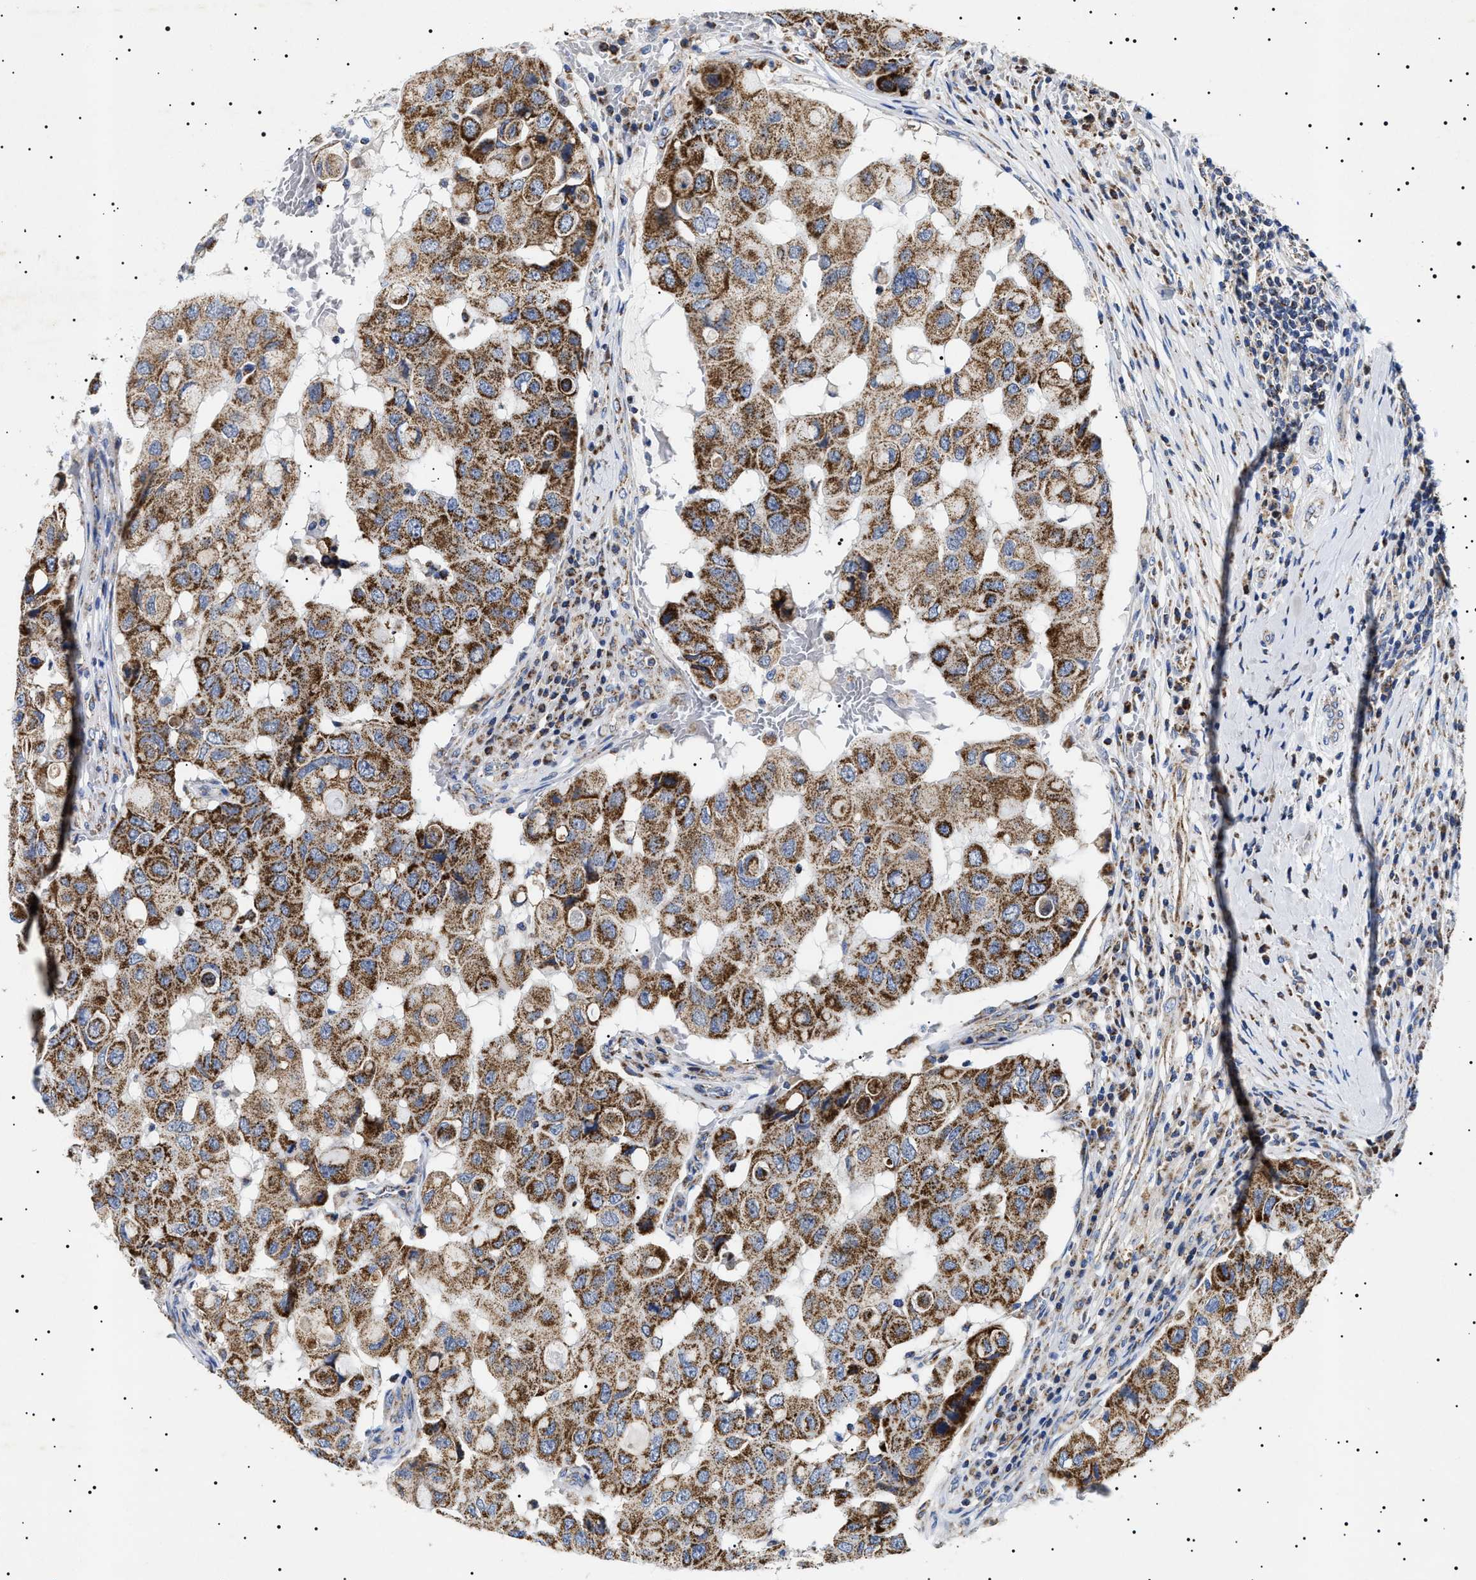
{"staining": {"intensity": "strong", "quantity": ">75%", "location": "cytoplasmic/membranous"}, "tissue": "breast cancer", "cell_type": "Tumor cells", "image_type": "cancer", "snomed": [{"axis": "morphology", "description": "Duct carcinoma"}, {"axis": "topography", "description": "Breast"}], "caption": "Strong cytoplasmic/membranous positivity is seen in approximately >75% of tumor cells in intraductal carcinoma (breast).", "gene": "CHRDL2", "patient": {"sex": "female", "age": 27}}